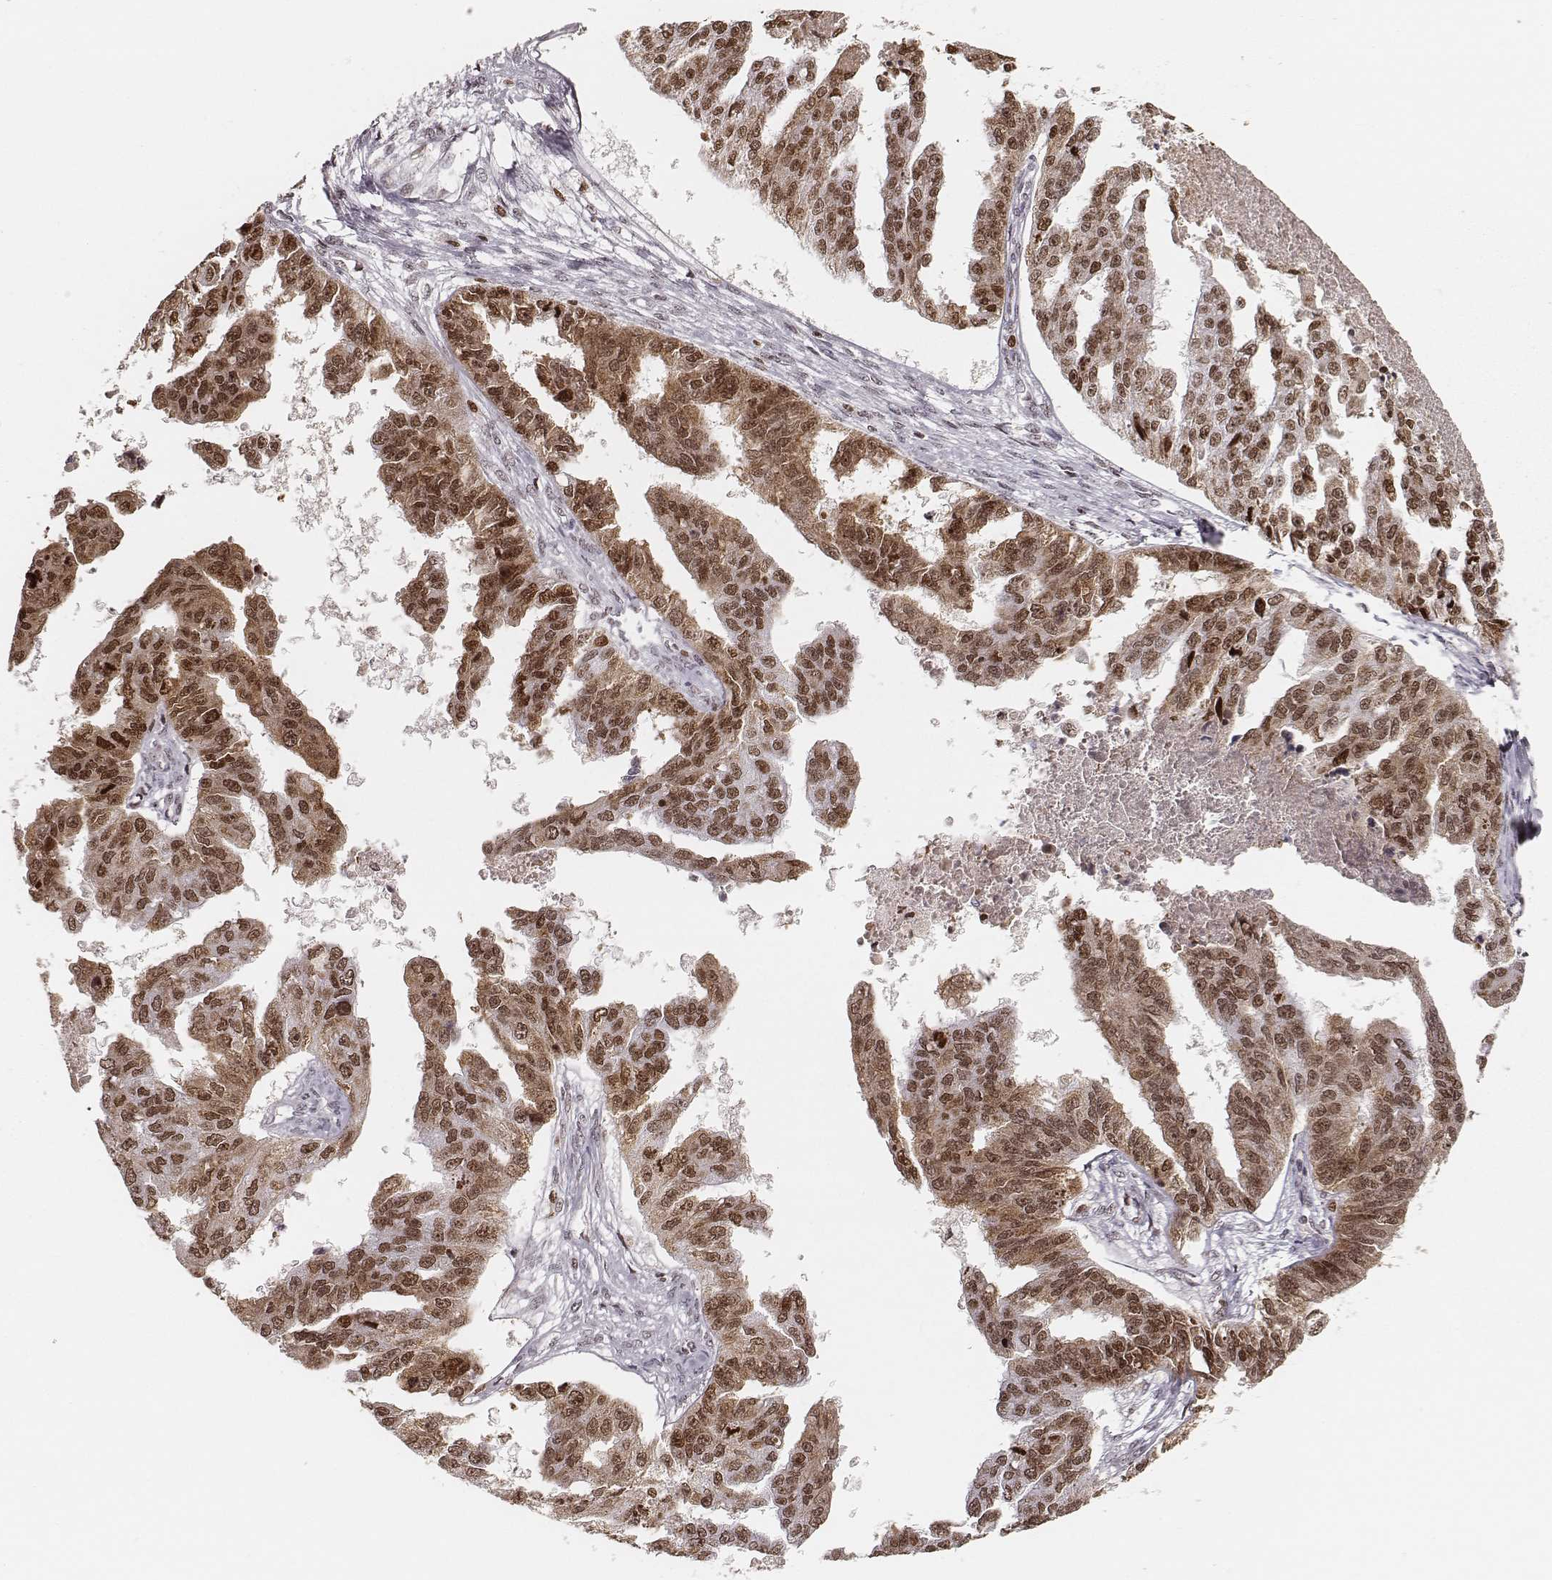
{"staining": {"intensity": "moderate", "quantity": ">75%", "location": "nuclear"}, "tissue": "ovarian cancer", "cell_type": "Tumor cells", "image_type": "cancer", "snomed": [{"axis": "morphology", "description": "Cystadenocarcinoma, serous, NOS"}, {"axis": "topography", "description": "Ovary"}], "caption": "Protein staining of serous cystadenocarcinoma (ovarian) tissue exhibits moderate nuclear staining in about >75% of tumor cells. The protein is stained brown, and the nuclei are stained in blue (DAB IHC with brightfield microscopy, high magnification).", "gene": "PARP1", "patient": {"sex": "female", "age": 58}}